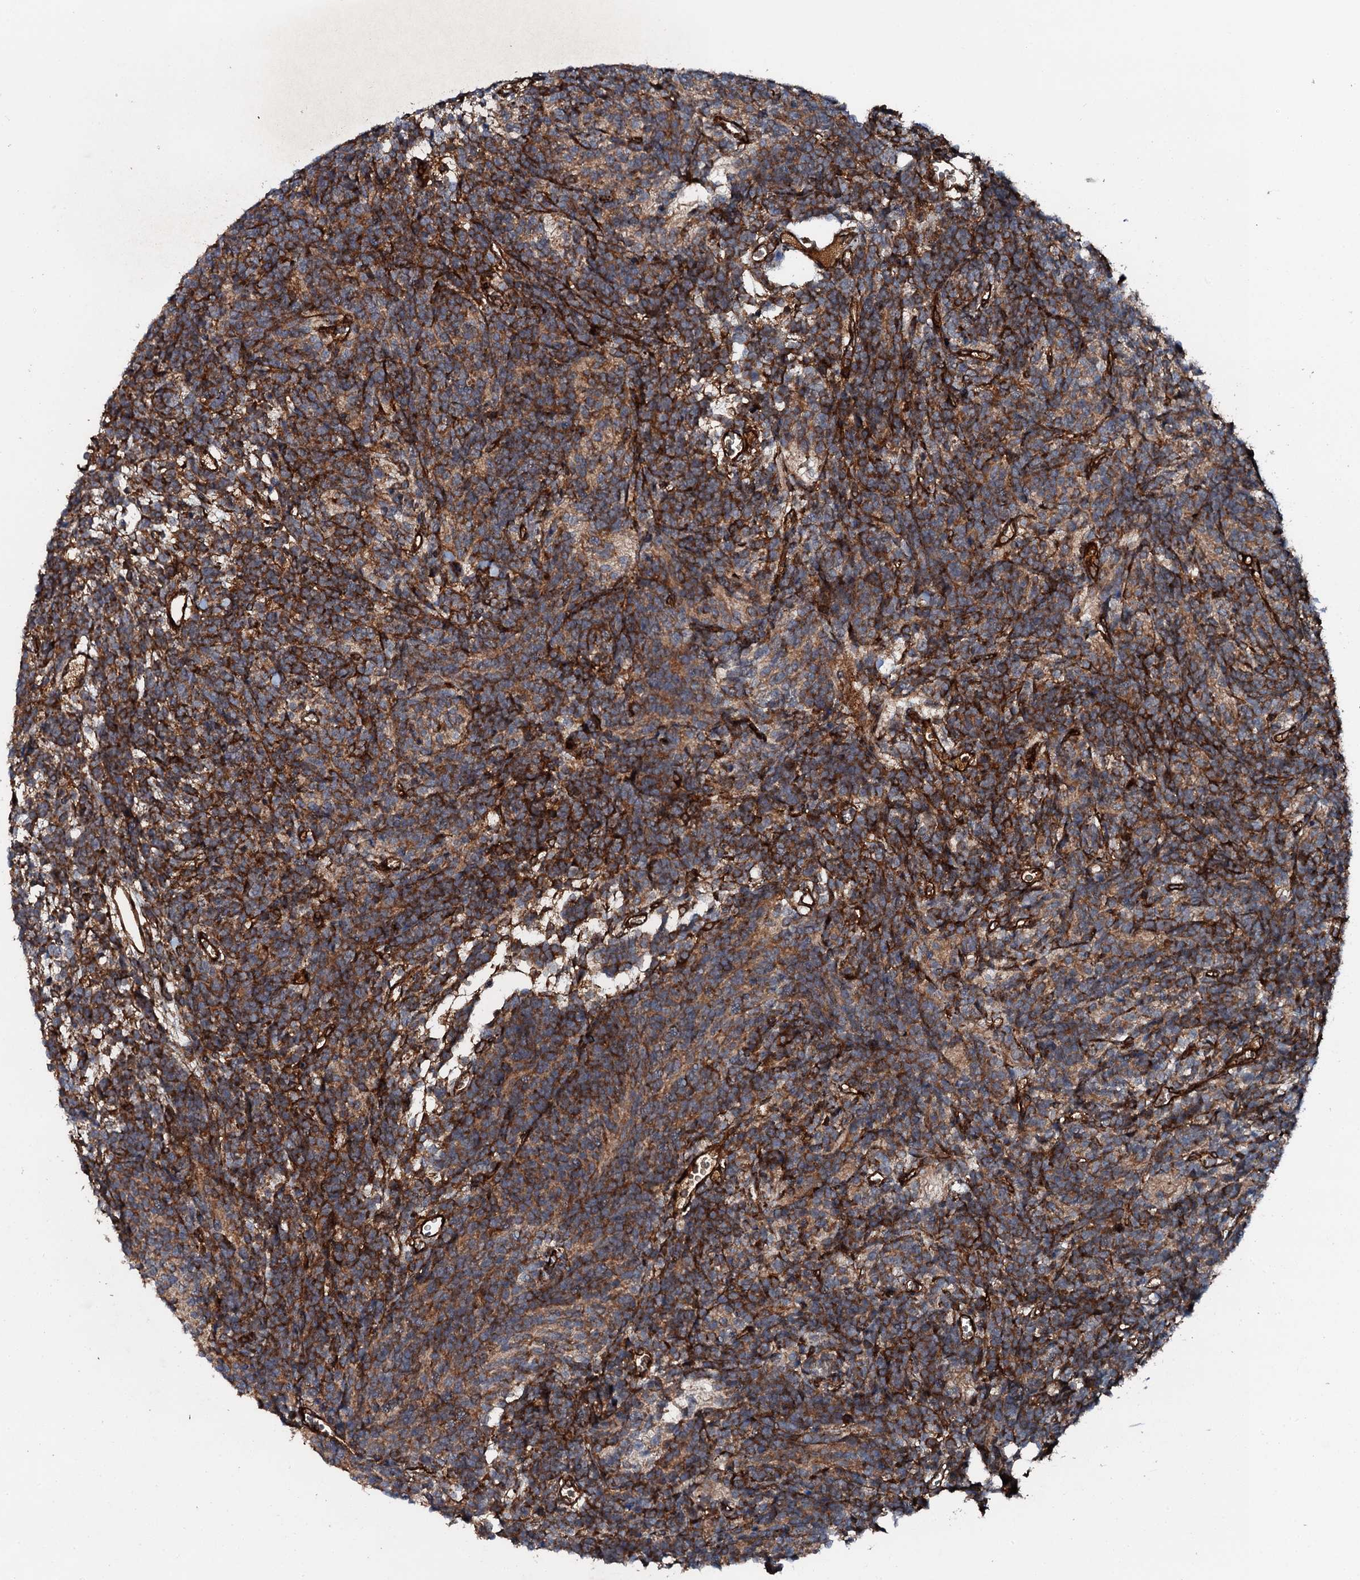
{"staining": {"intensity": "moderate", "quantity": ">75%", "location": "cytoplasmic/membranous"}, "tissue": "glioma", "cell_type": "Tumor cells", "image_type": "cancer", "snomed": [{"axis": "morphology", "description": "Glioma, malignant, Low grade"}, {"axis": "topography", "description": "Brain"}], "caption": "Immunohistochemistry image of human low-grade glioma (malignant) stained for a protein (brown), which demonstrates medium levels of moderate cytoplasmic/membranous expression in approximately >75% of tumor cells.", "gene": "FLYWCH1", "patient": {"sex": "female", "age": 1}}